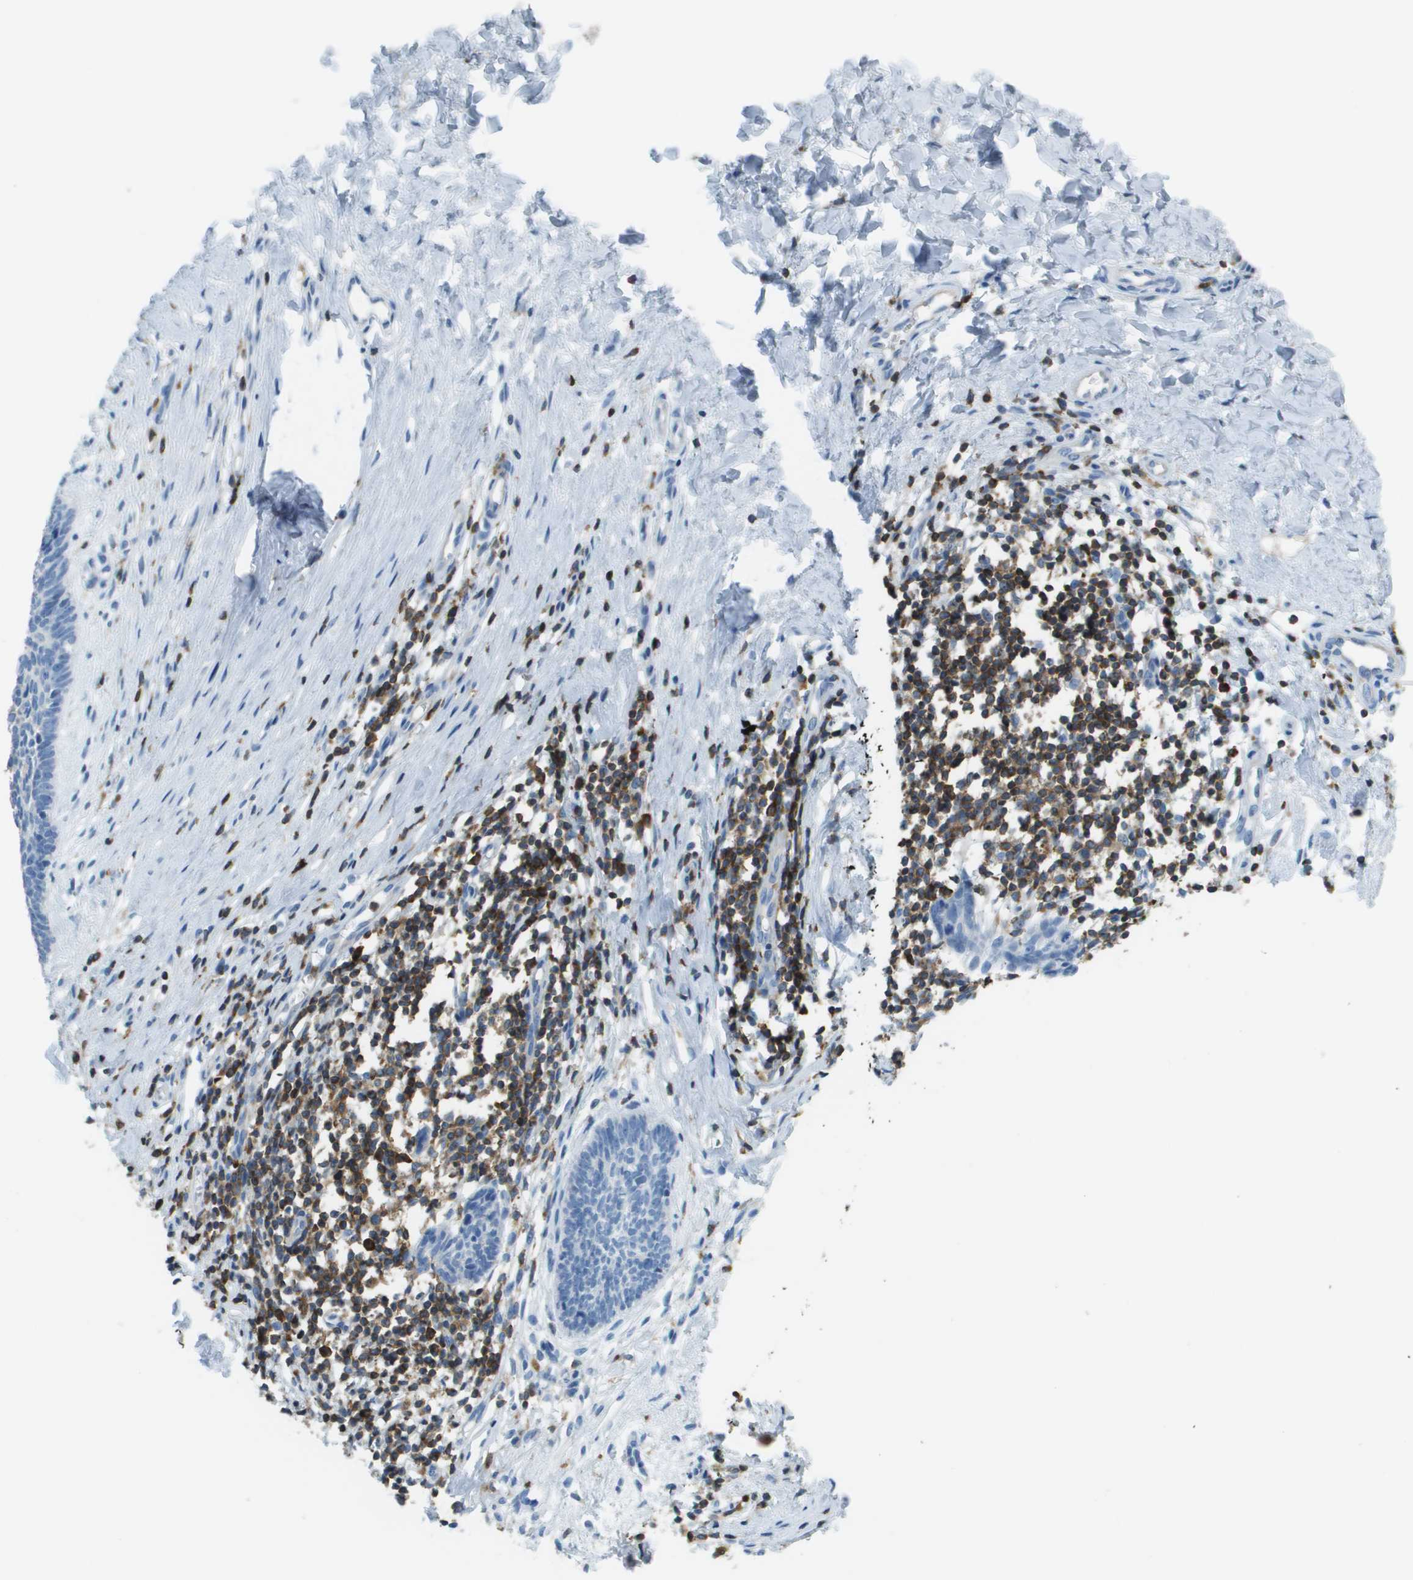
{"staining": {"intensity": "negative", "quantity": "none", "location": "none"}, "tissue": "skin cancer", "cell_type": "Tumor cells", "image_type": "cancer", "snomed": [{"axis": "morphology", "description": "Basal cell carcinoma"}, {"axis": "topography", "description": "Skin"}], "caption": "Image shows no protein positivity in tumor cells of basal cell carcinoma (skin) tissue.", "gene": "APBB1IP", "patient": {"sex": "male", "age": 60}}